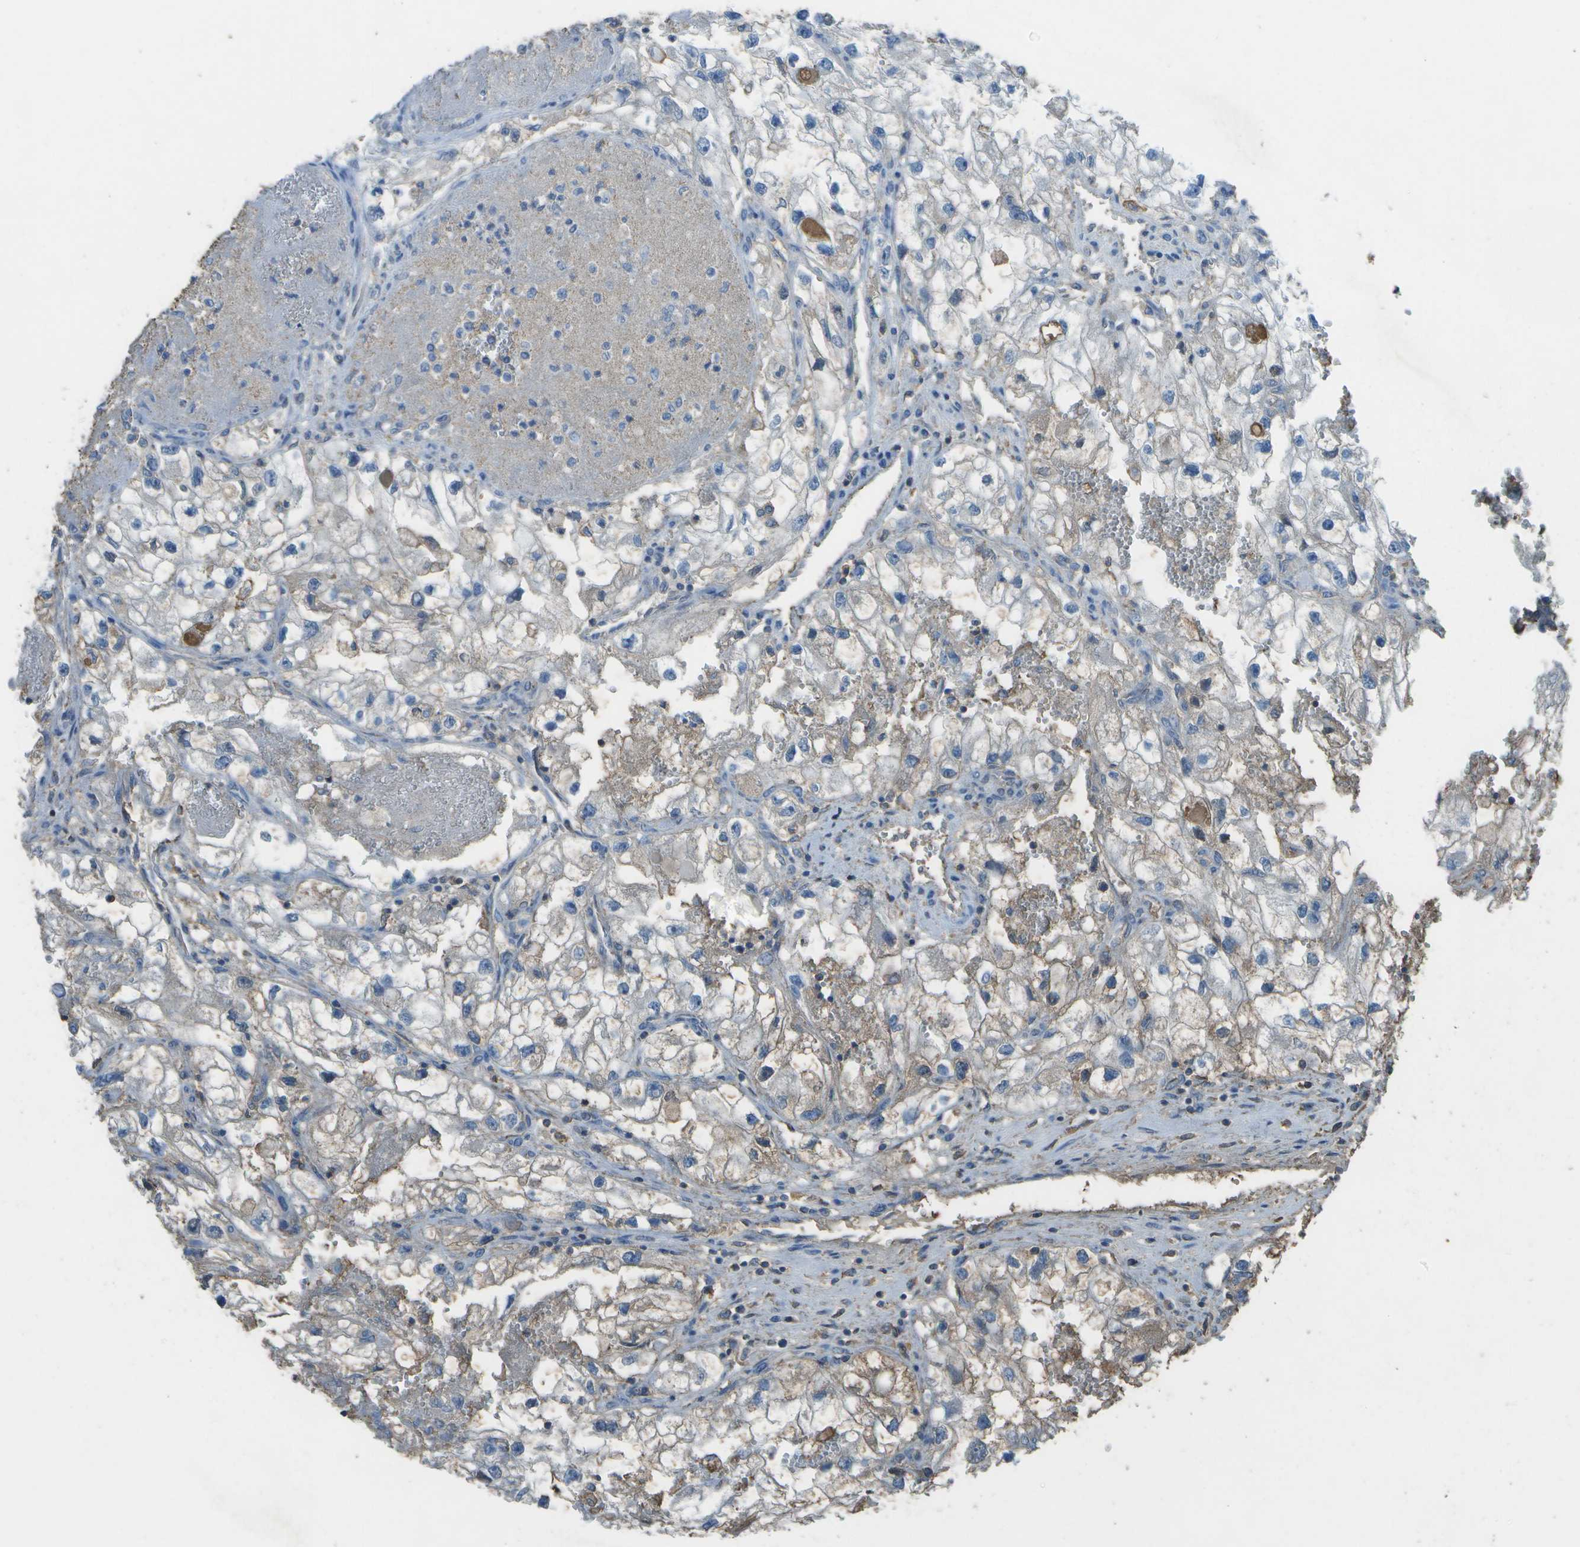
{"staining": {"intensity": "weak", "quantity": "<25%", "location": "cytoplasmic/membranous"}, "tissue": "renal cancer", "cell_type": "Tumor cells", "image_type": "cancer", "snomed": [{"axis": "morphology", "description": "Adenocarcinoma, NOS"}, {"axis": "topography", "description": "Kidney"}], "caption": "Photomicrograph shows no significant protein positivity in tumor cells of renal cancer.", "gene": "CYP4F11", "patient": {"sex": "female", "age": 70}}